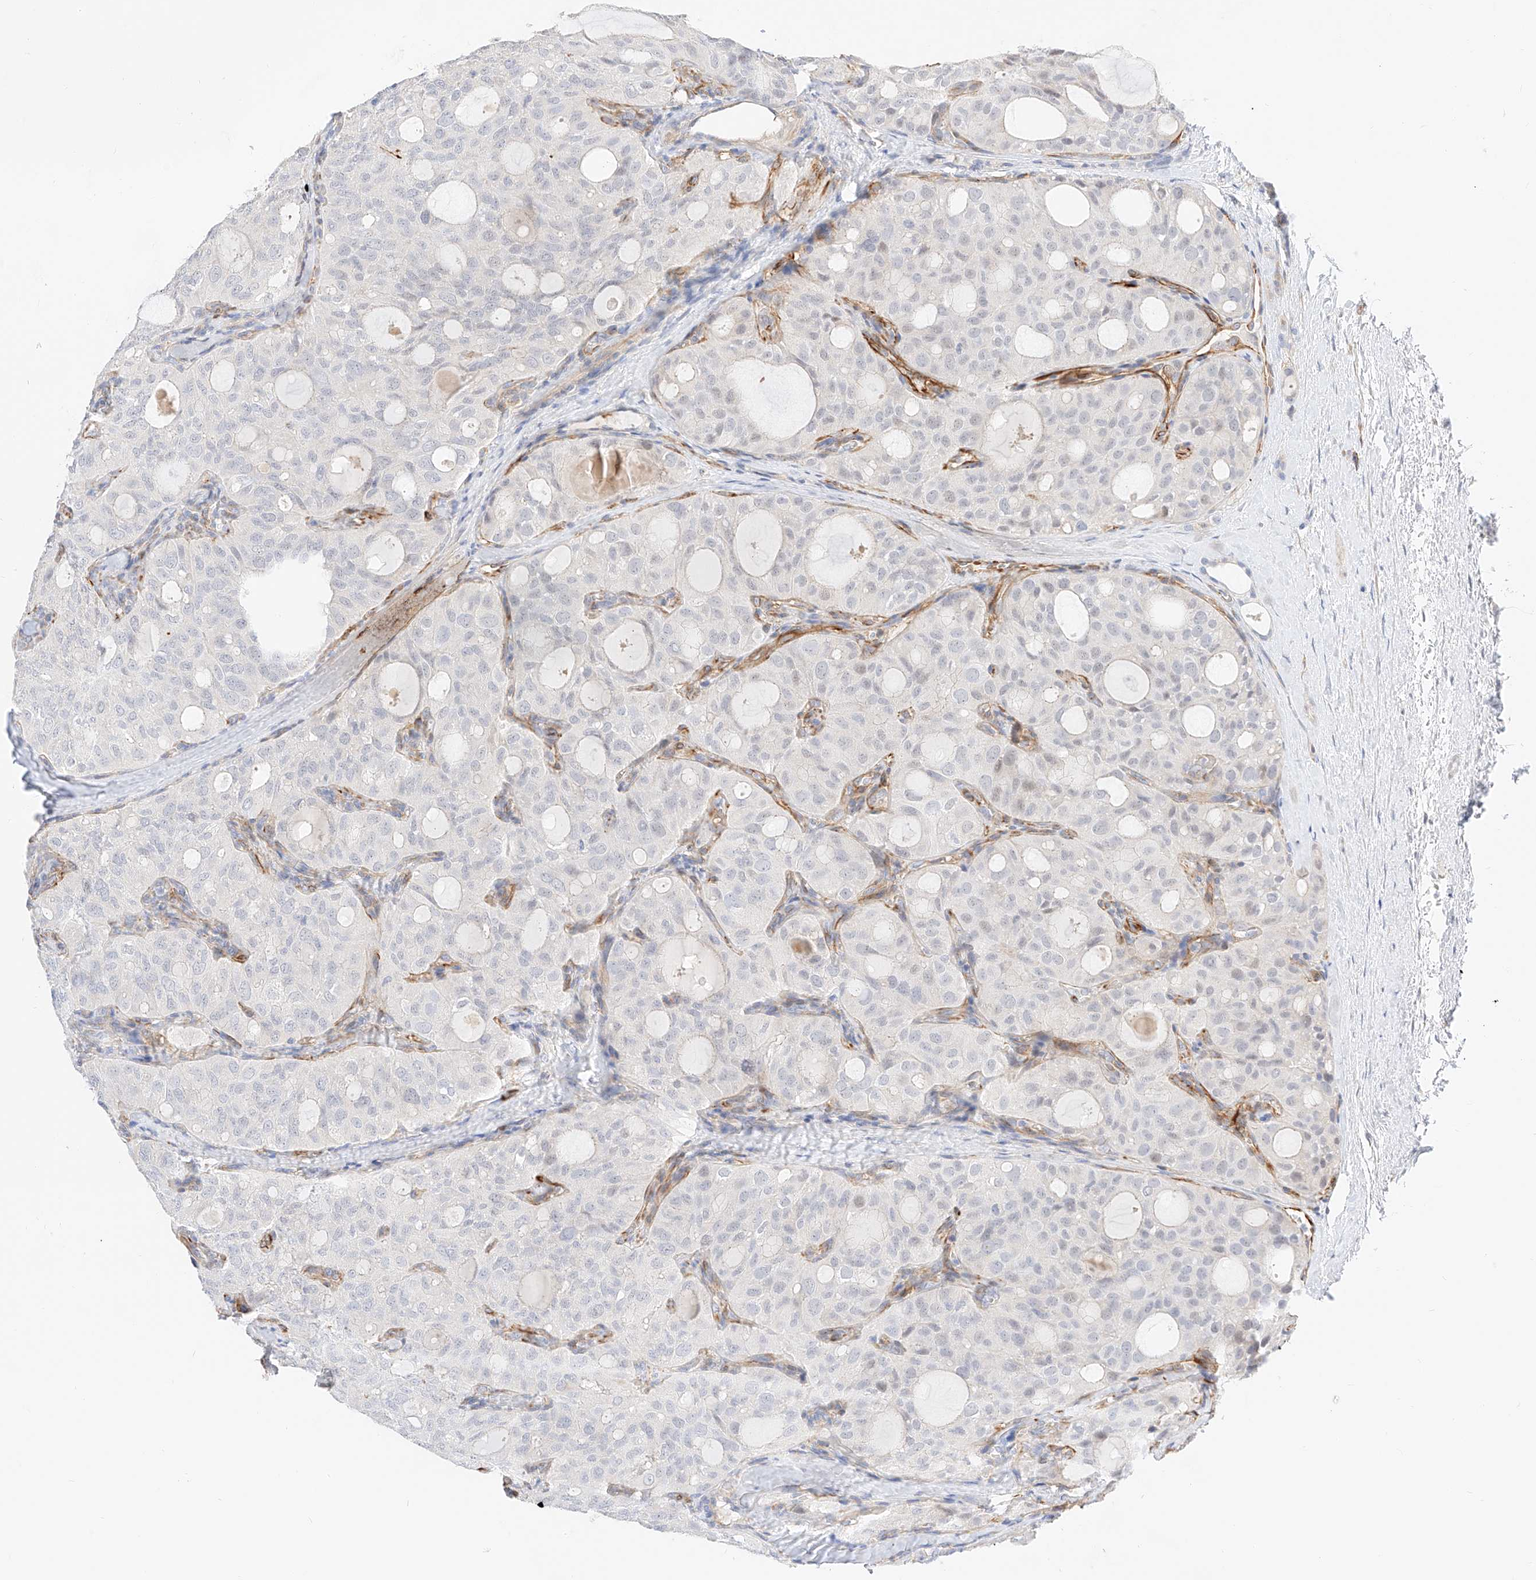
{"staining": {"intensity": "negative", "quantity": "none", "location": "none"}, "tissue": "thyroid cancer", "cell_type": "Tumor cells", "image_type": "cancer", "snomed": [{"axis": "morphology", "description": "Follicular adenoma carcinoma, NOS"}, {"axis": "topography", "description": "Thyroid gland"}], "caption": "Immunohistochemical staining of human follicular adenoma carcinoma (thyroid) demonstrates no significant staining in tumor cells.", "gene": "CDCP2", "patient": {"sex": "male", "age": 75}}